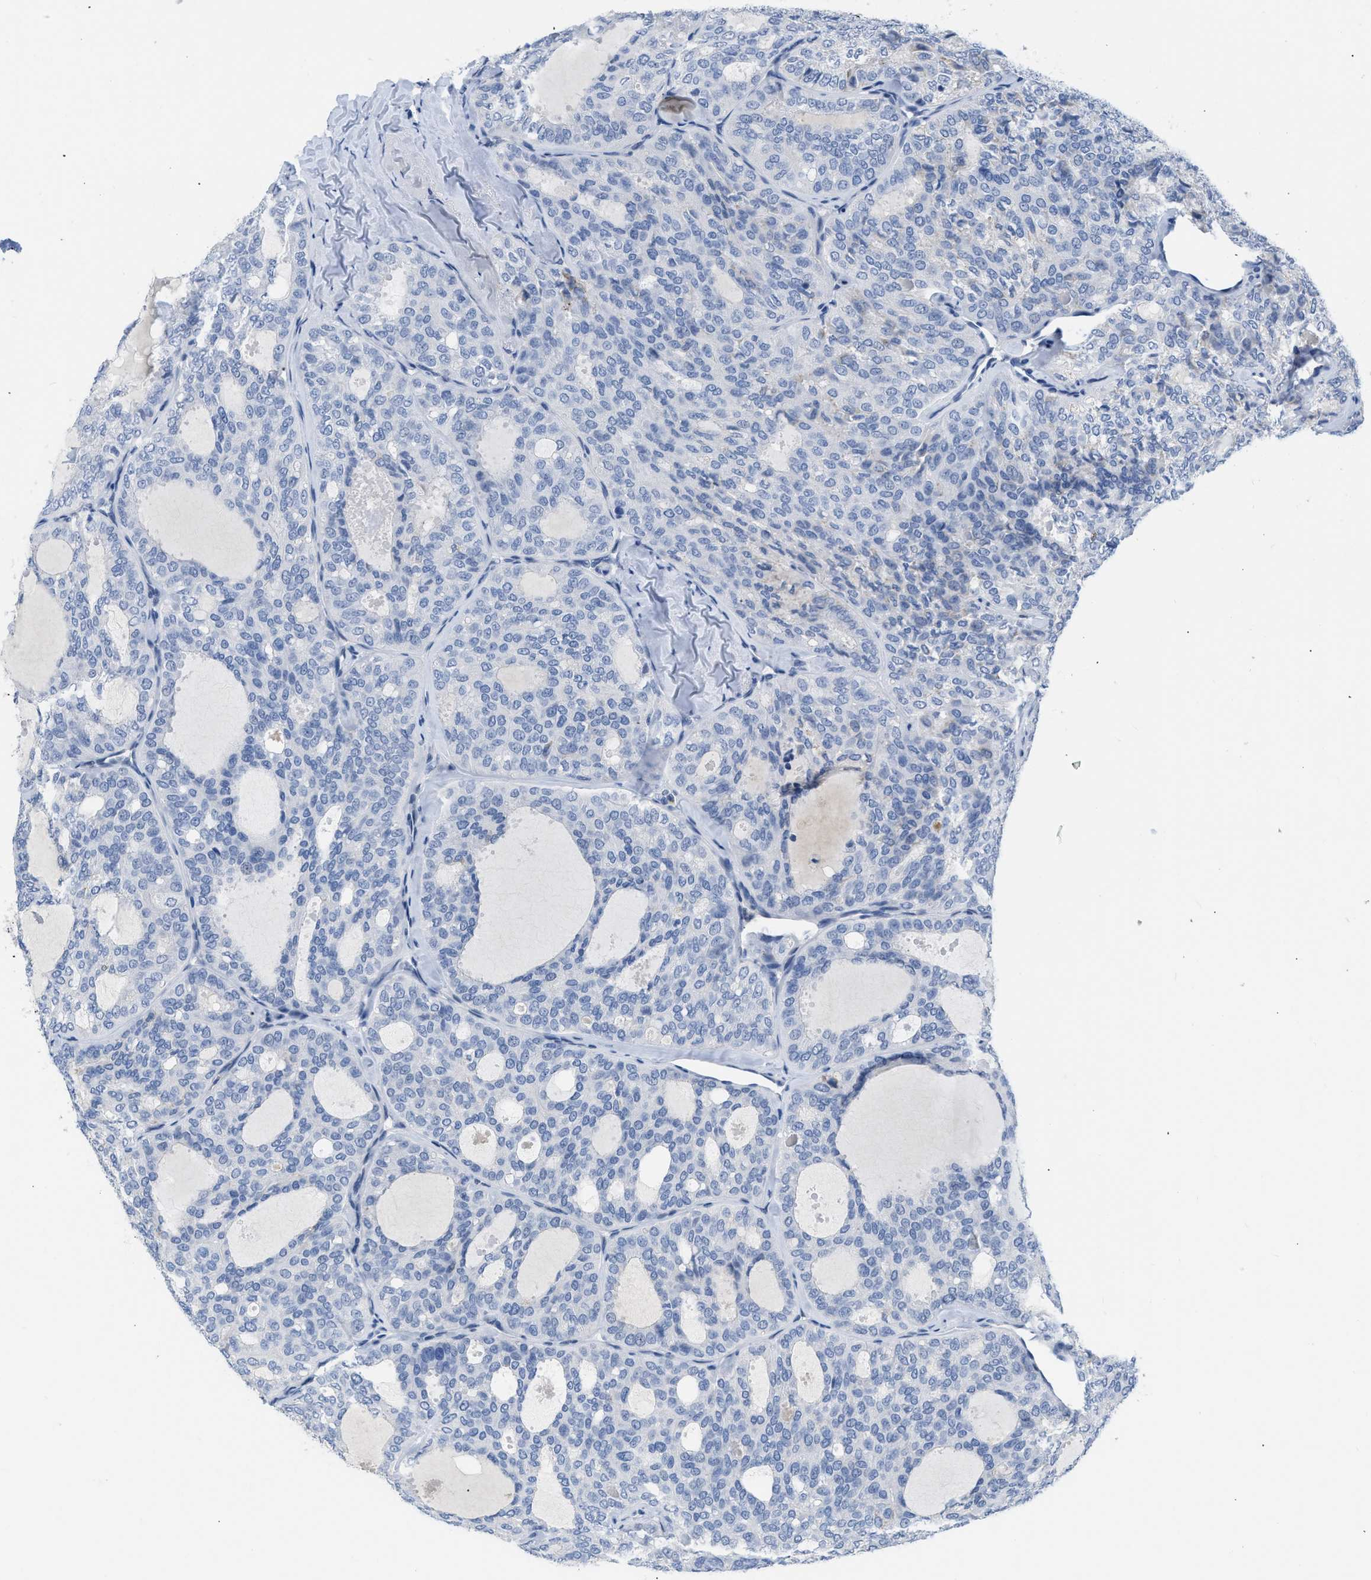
{"staining": {"intensity": "negative", "quantity": "none", "location": "none"}, "tissue": "thyroid cancer", "cell_type": "Tumor cells", "image_type": "cancer", "snomed": [{"axis": "morphology", "description": "Follicular adenoma carcinoma, NOS"}, {"axis": "topography", "description": "Thyroid gland"}], "caption": "DAB immunohistochemical staining of thyroid cancer demonstrates no significant staining in tumor cells. (DAB (3,3'-diaminobenzidine) immunohistochemistry (IHC), high magnification).", "gene": "BOLL", "patient": {"sex": "male", "age": 75}}